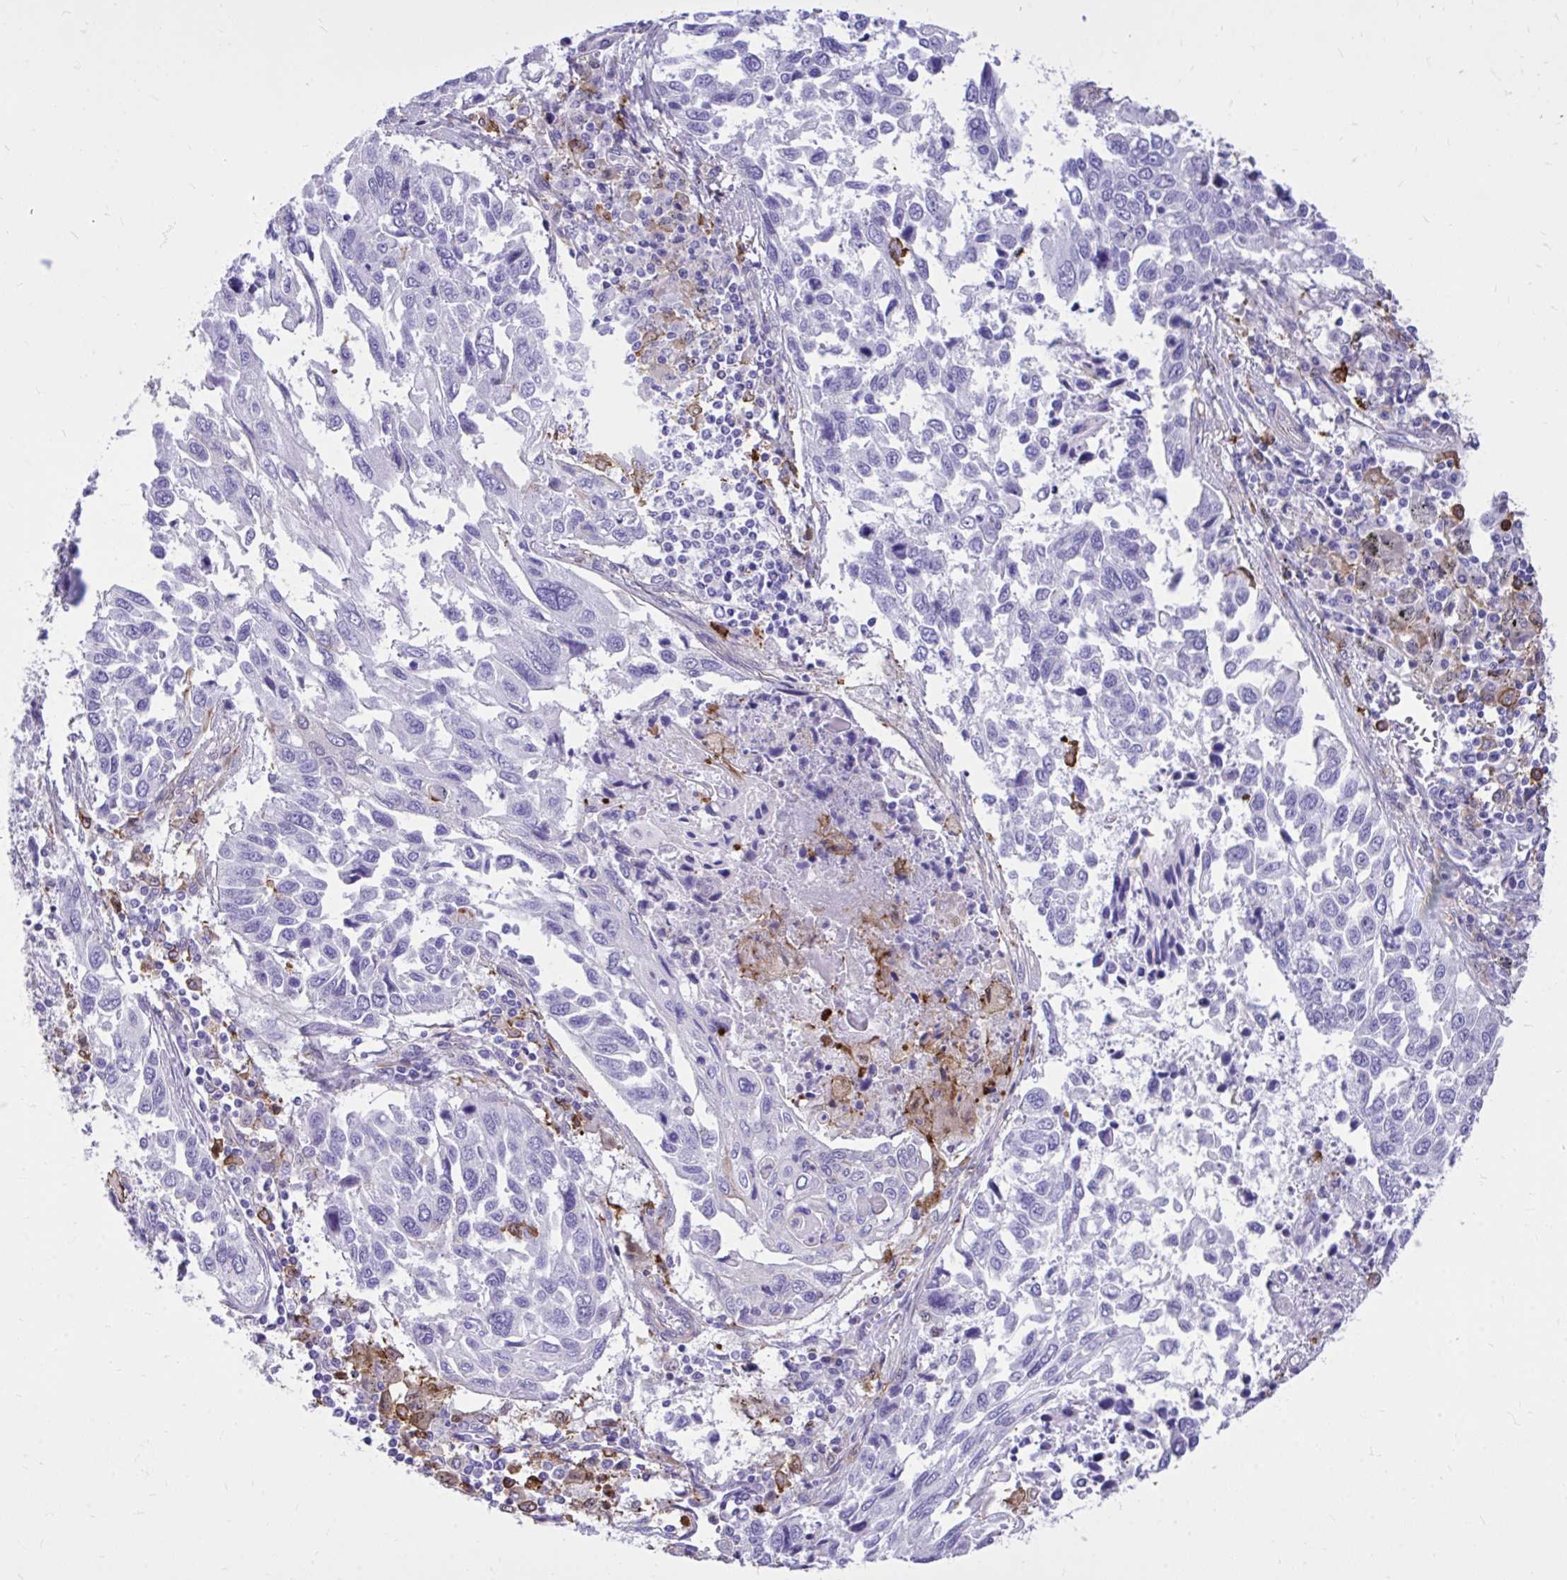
{"staining": {"intensity": "weak", "quantity": "<25%", "location": "cytoplasmic/membranous"}, "tissue": "lung cancer", "cell_type": "Tumor cells", "image_type": "cancer", "snomed": [{"axis": "morphology", "description": "Squamous cell carcinoma, NOS"}, {"axis": "topography", "description": "Lung"}], "caption": "Immunohistochemistry (IHC) image of lung squamous cell carcinoma stained for a protein (brown), which displays no expression in tumor cells.", "gene": "TLR7", "patient": {"sex": "male", "age": 62}}